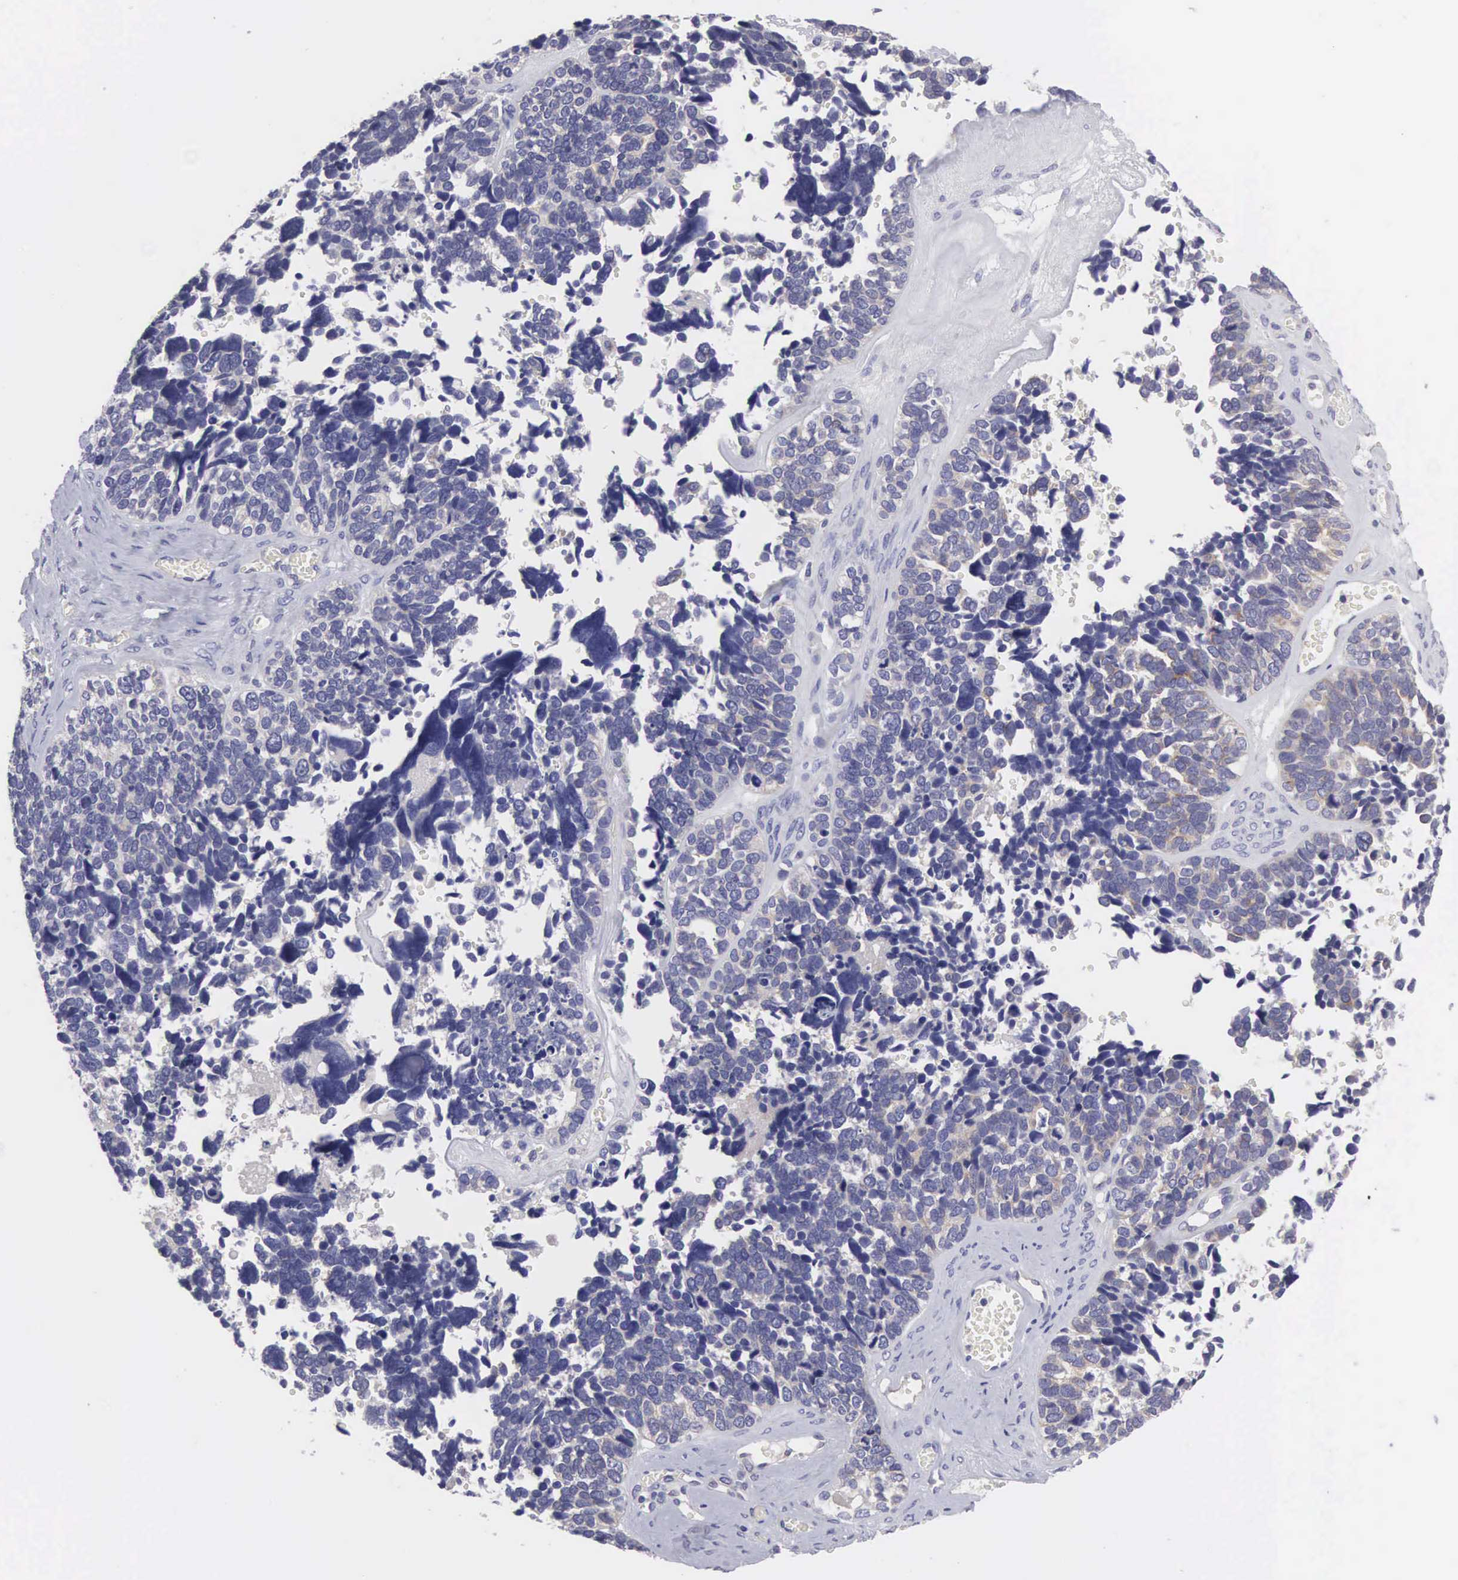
{"staining": {"intensity": "negative", "quantity": "none", "location": "none"}, "tissue": "ovarian cancer", "cell_type": "Tumor cells", "image_type": "cancer", "snomed": [{"axis": "morphology", "description": "Cystadenocarcinoma, serous, NOS"}, {"axis": "topography", "description": "Ovary"}], "caption": "IHC image of ovarian serous cystadenocarcinoma stained for a protein (brown), which reveals no staining in tumor cells.", "gene": "SLITRK4", "patient": {"sex": "female", "age": 77}}